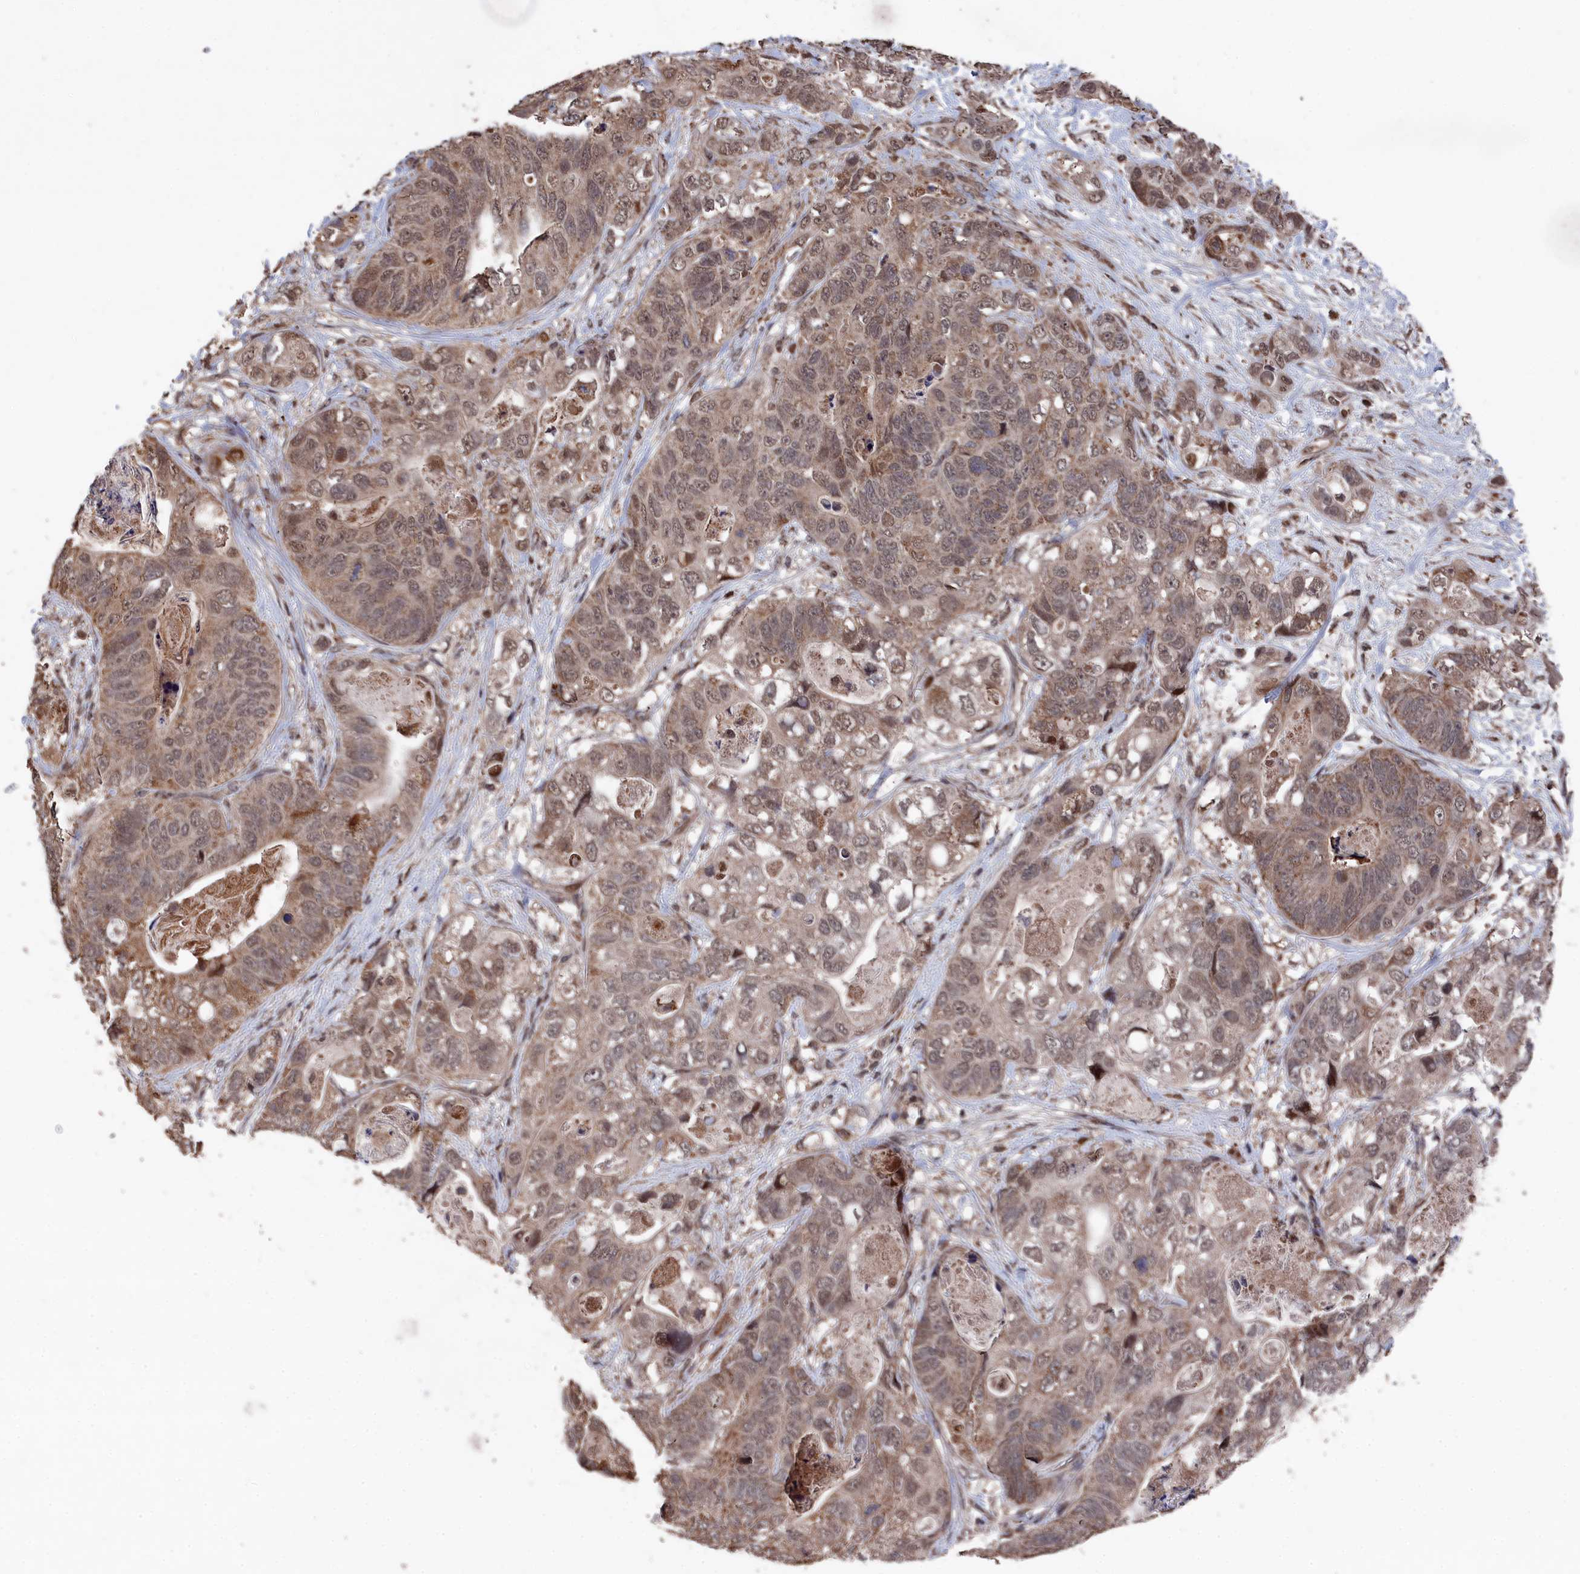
{"staining": {"intensity": "moderate", "quantity": ">75%", "location": "cytoplasmic/membranous,nuclear"}, "tissue": "stomach cancer", "cell_type": "Tumor cells", "image_type": "cancer", "snomed": [{"axis": "morphology", "description": "Adenocarcinoma, NOS"}, {"axis": "topography", "description": "Stomach"}], "caption": "This is an image of IHC staining of stomach cancer (adenocarcinoma), which shows moderate positivity in the cytoplasmic/membranous and nuclear of tumor cells.", "gene": "CEACAM21", "patient": {"sex": "female", "age": 89}}